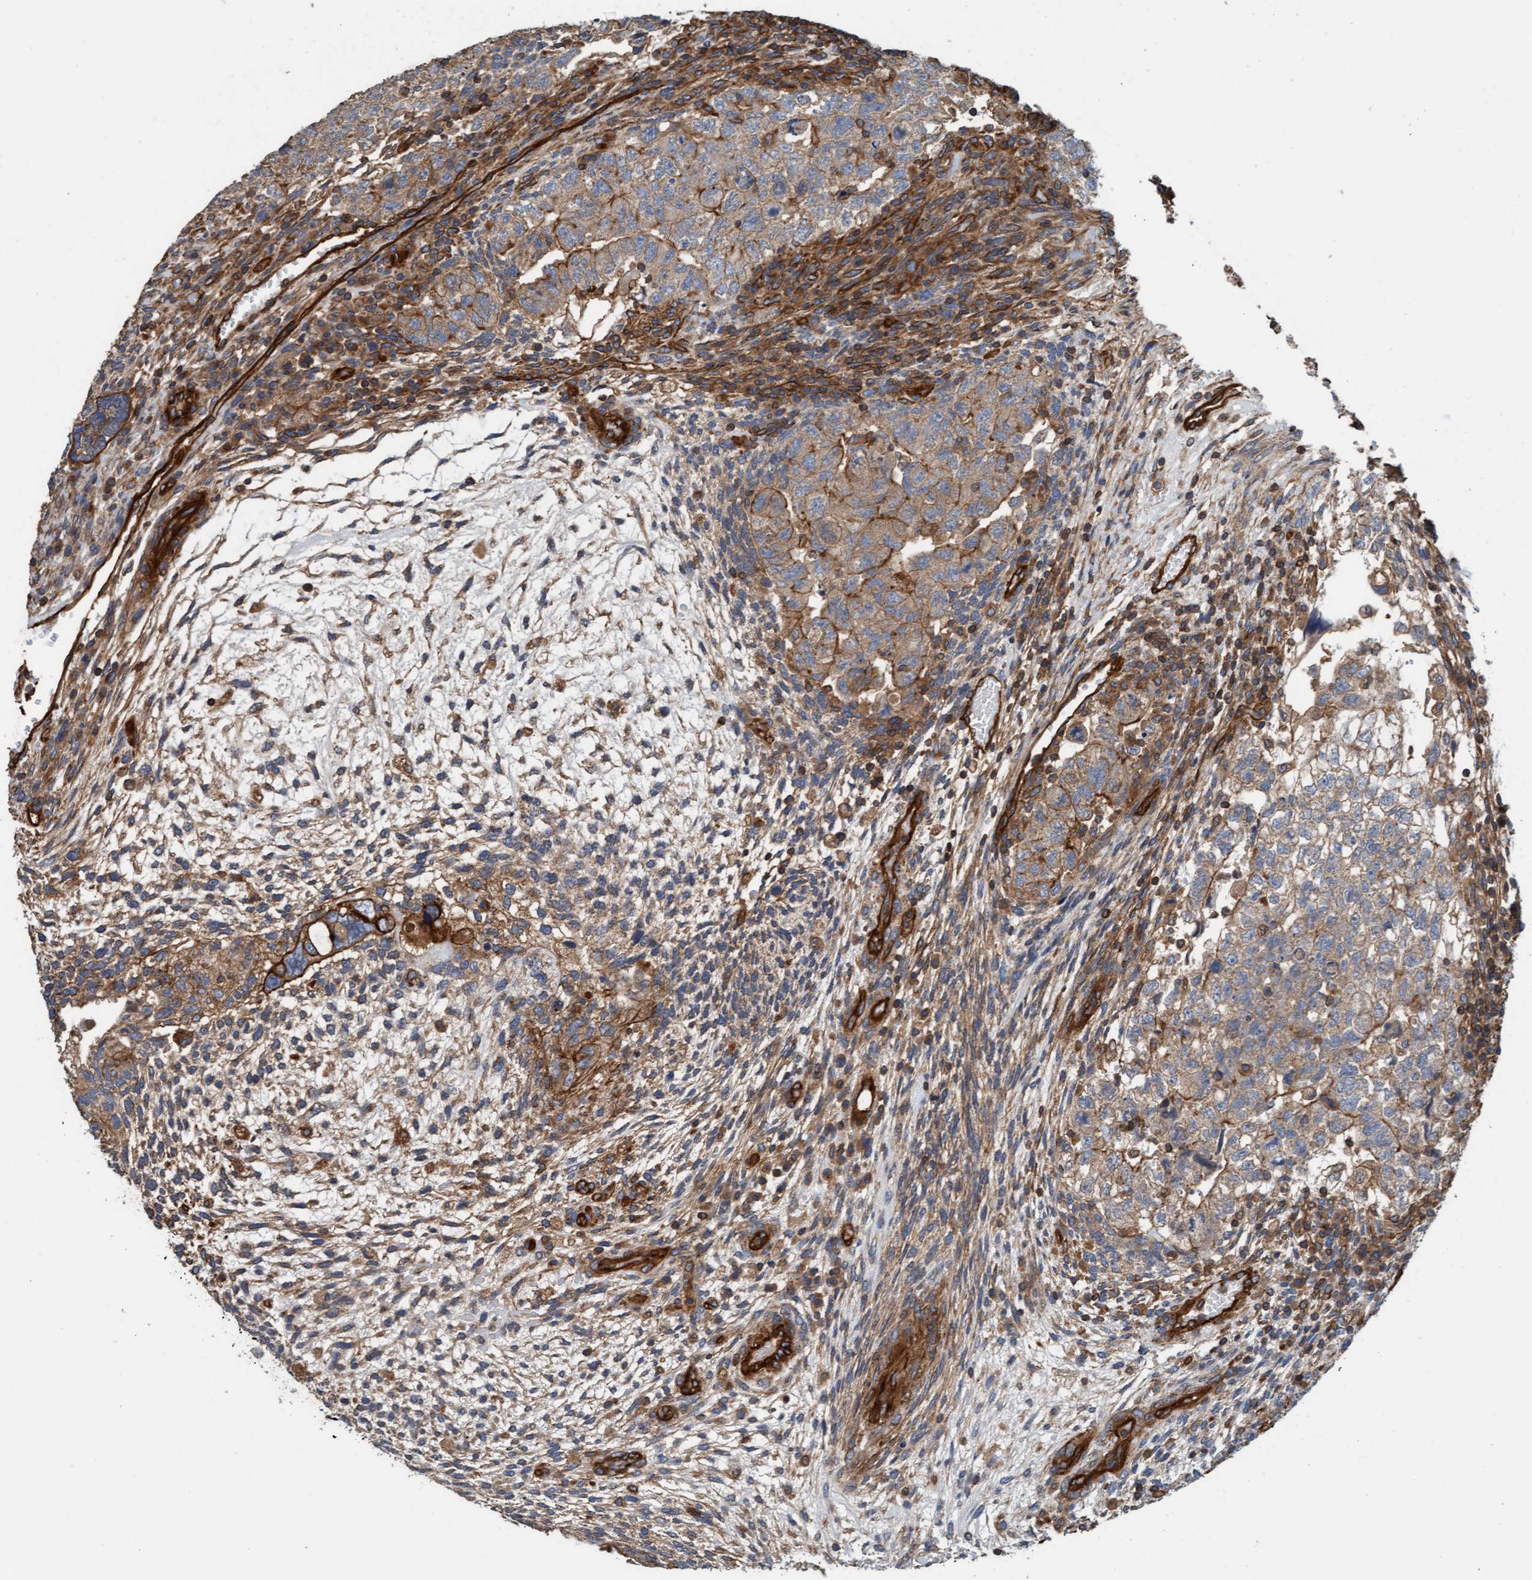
{"staining": {"intensity": "moderate", "quantity": "<25%", "location": "cytoplasmic/membranous"}, "tissue": "testis cancer", "cell_type": "Tumor cells", "image_type": "cancer", "snomed": [{"axis": "morphology", "description": "Carcinoma, Embryonal, NOS"}, {"axis": "topography", "description": "Testis"}], "caption": "Approximately <25% of tumor cells in human testis cancer demonstrate moderate cytoplasmic/membranous protein positivity as visualized by brown immunohistochemical staining.", "gene": "STXBP4", "patient": {"sex": "male", "age": 36}}